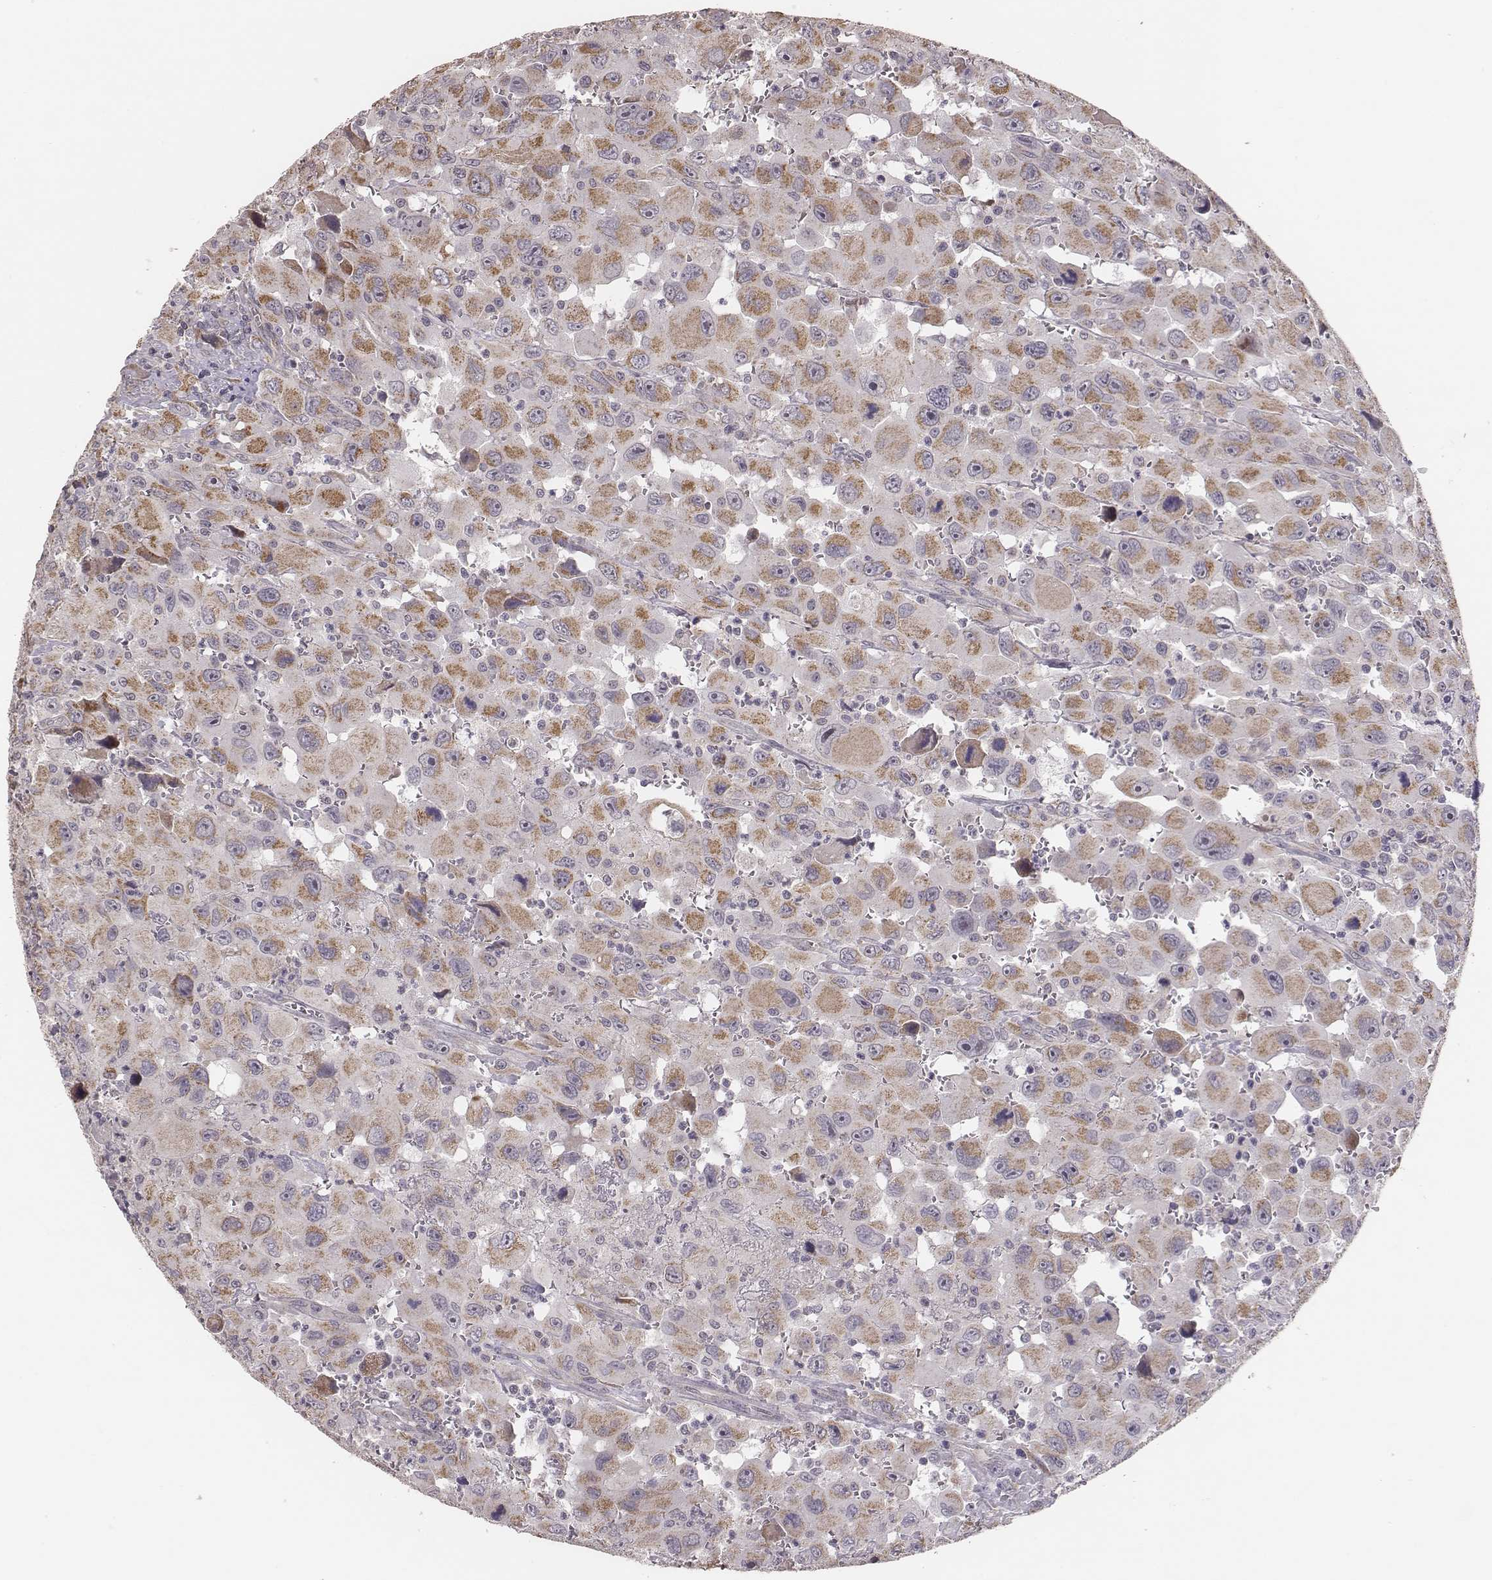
{"staining": {"intensity": "moderate", "quantity": ">75%", "location": "cytoplasmic/membranous"}, "tissue": "head and neck cancer", "cell_type": "Tumor cells", "image_type": "cancer", "snomed": [{"axis": "morphology", "description": "Squamous cell carcinoma, NOS"}, {"axis": "morphology", "description": "Squamous cell carcinoma, metastatic, NOS"}, {"axis": "topography", "description": "Oral tissue"}, {"axis": "topography", "description": "Head-Neck"}], "caption": "The micrograph shows staining of head and neck cancer (squamous cell carcinoma), revealing moderate cytoplasmic/membranous protein staining (brown color) within tumor cells. The protein of interest is stained brown, and the nuclei are stained in blue (DAB (3,3'-diaminobenzidine) IHC with brightfield microscopy, high magnification).", "gene": "HAVCR1", "patient": {"sex": "female", "age": 85}}